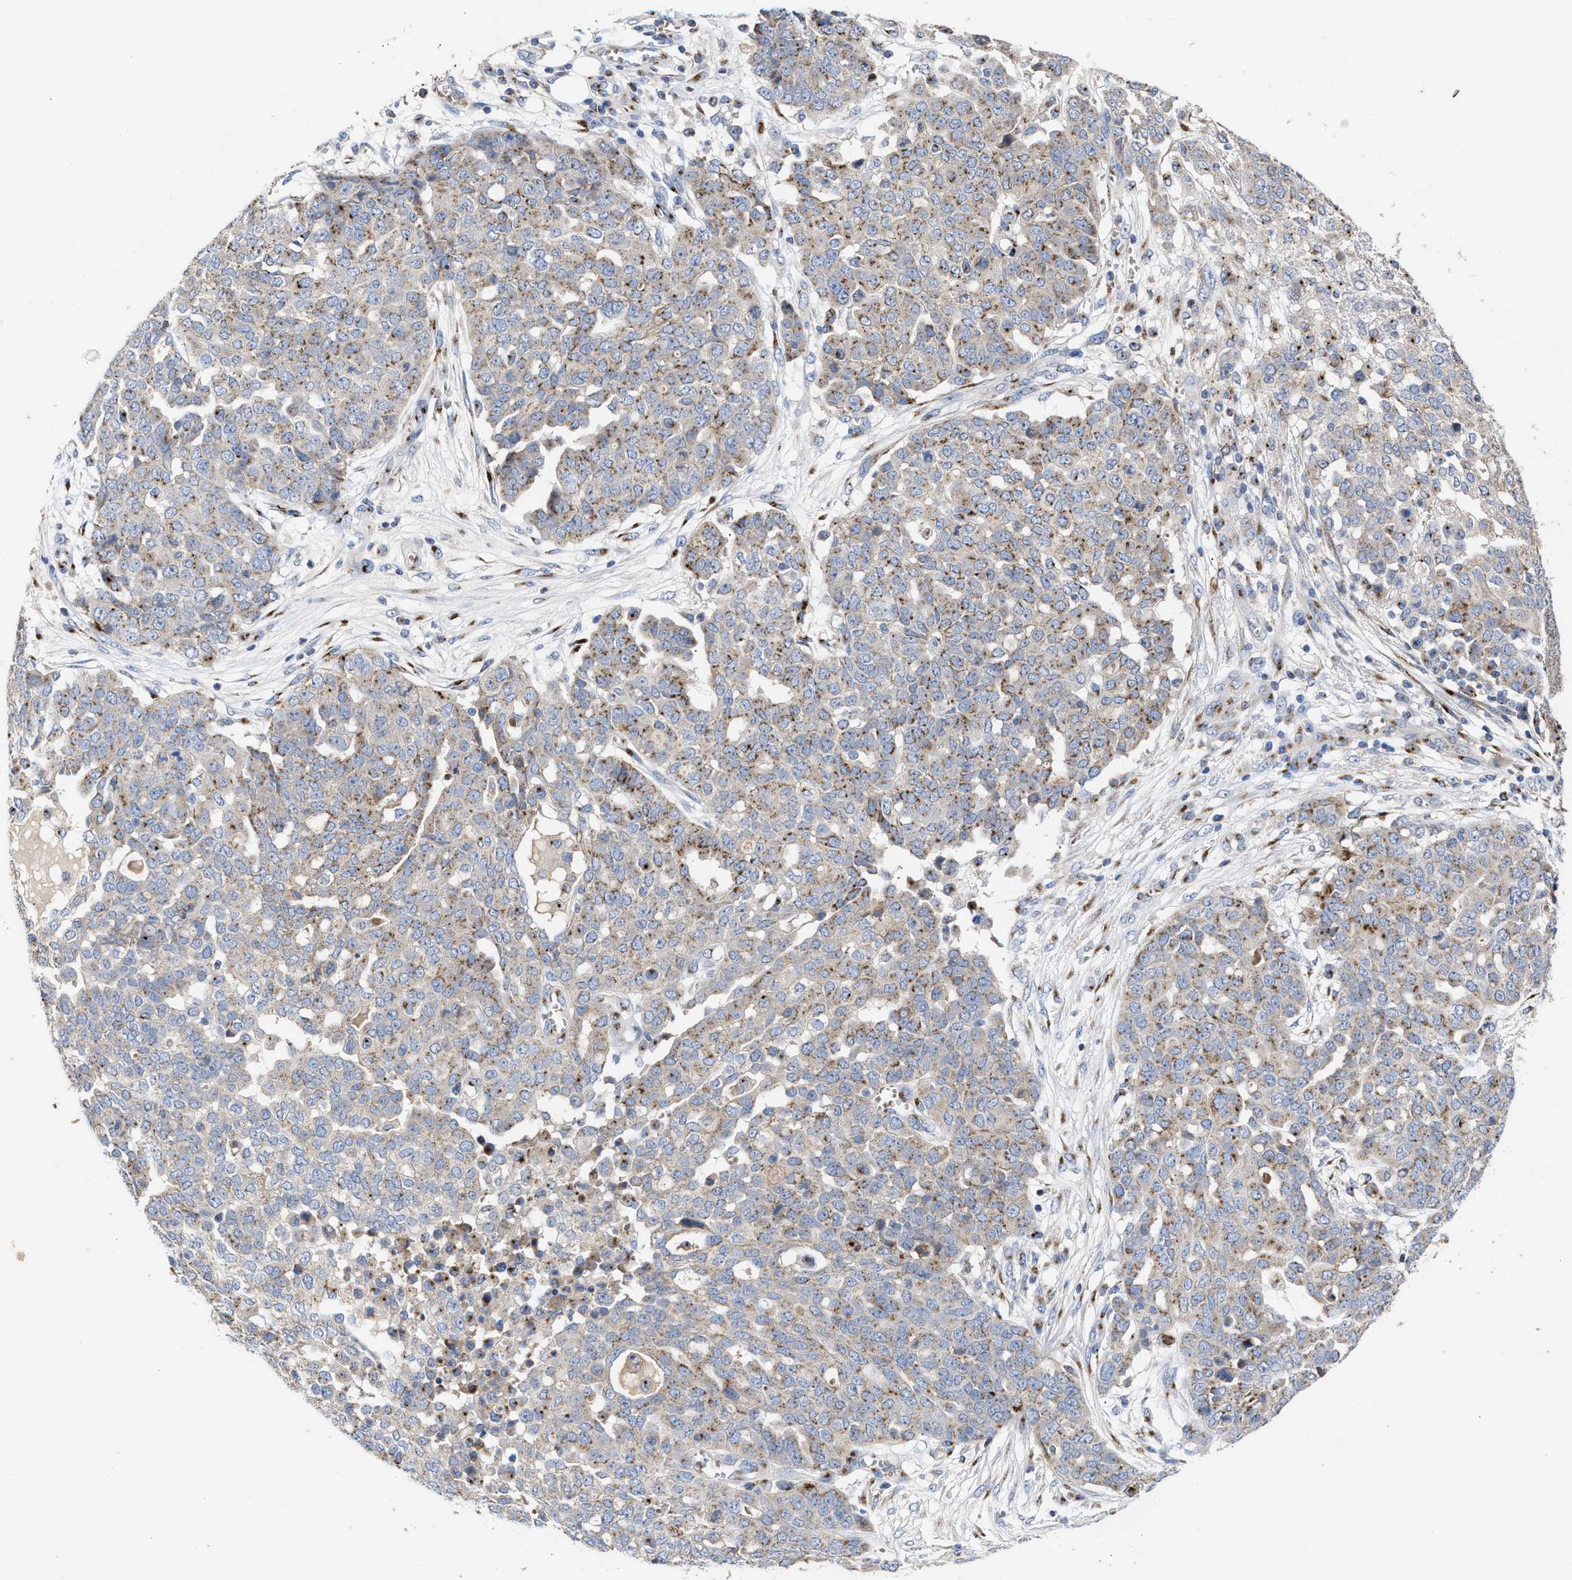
{"staining": {"intensity": "moderate", "quantity": "25%-75%", "location": "cytoplasmic/membranous"}, "tissue": "ovarian cancer", "cell_type": "Tumor cells", "image_type": "cancer", "snomed": [{"axis": "morphology", "description": "Cystadenocarcinoma, serous, NOS"}, {"axis": "topography", "description": "Soft tissue"}, {"axis": "topography", "description": "Ovary"}], "caption": "The photomicrograph demonstrates staining of ovarian serous cystadenocarcinoma, revealing moderate cytoplasmic/membranous protein staining (brown color) within tumor cells.", "gene": "CCL2", "patient": {"sex": "female", "age": 57}}